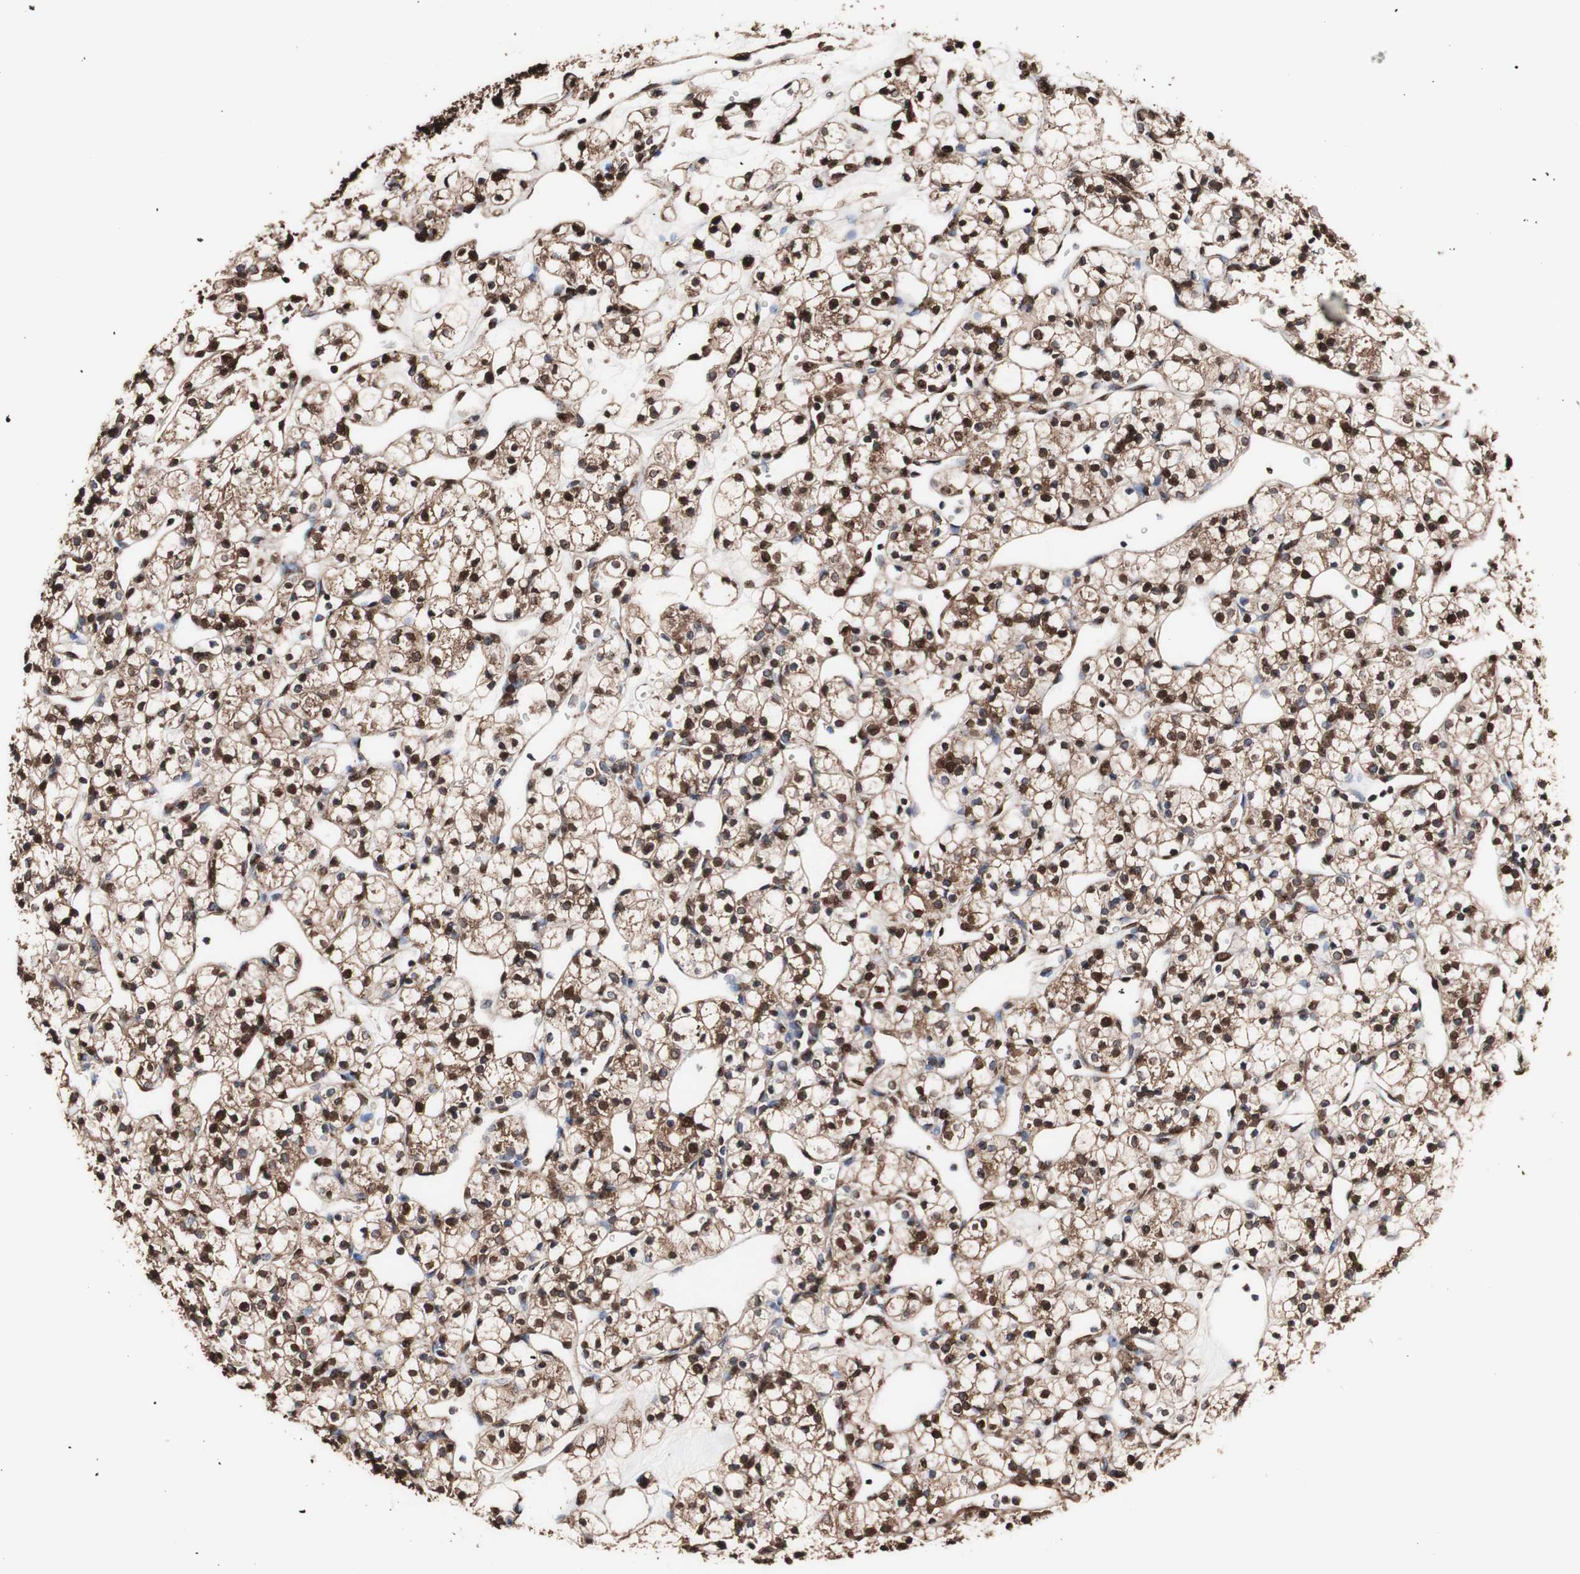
{"staining": {"intensity": "strong", "quantity": ">75%", "location": "cytoplasmic/membranous,nuclear"}, "tissue": "renal cancer", "cell_type": "Tumor cells", "image_type": "cancer", "snomed": [{"axis": "morphology", "description": "Adenocarcinoma, NOS"}, {"axis": "topography", "description": "Kidney"}], "caption": "IHC image of neoplastic tissue: human renal cancer (adenocarcinoma) stained using immunohistochemistry (IHC) displays high levels of strong protein expression localized specifically in the cytoplasmic/membranous and nuclear of tumor cells, appearing as a cytoplasmic/membranous and nuclear brown color.", "gene": "PIDD1", "patient": {"sex": "female", "age": 60}}